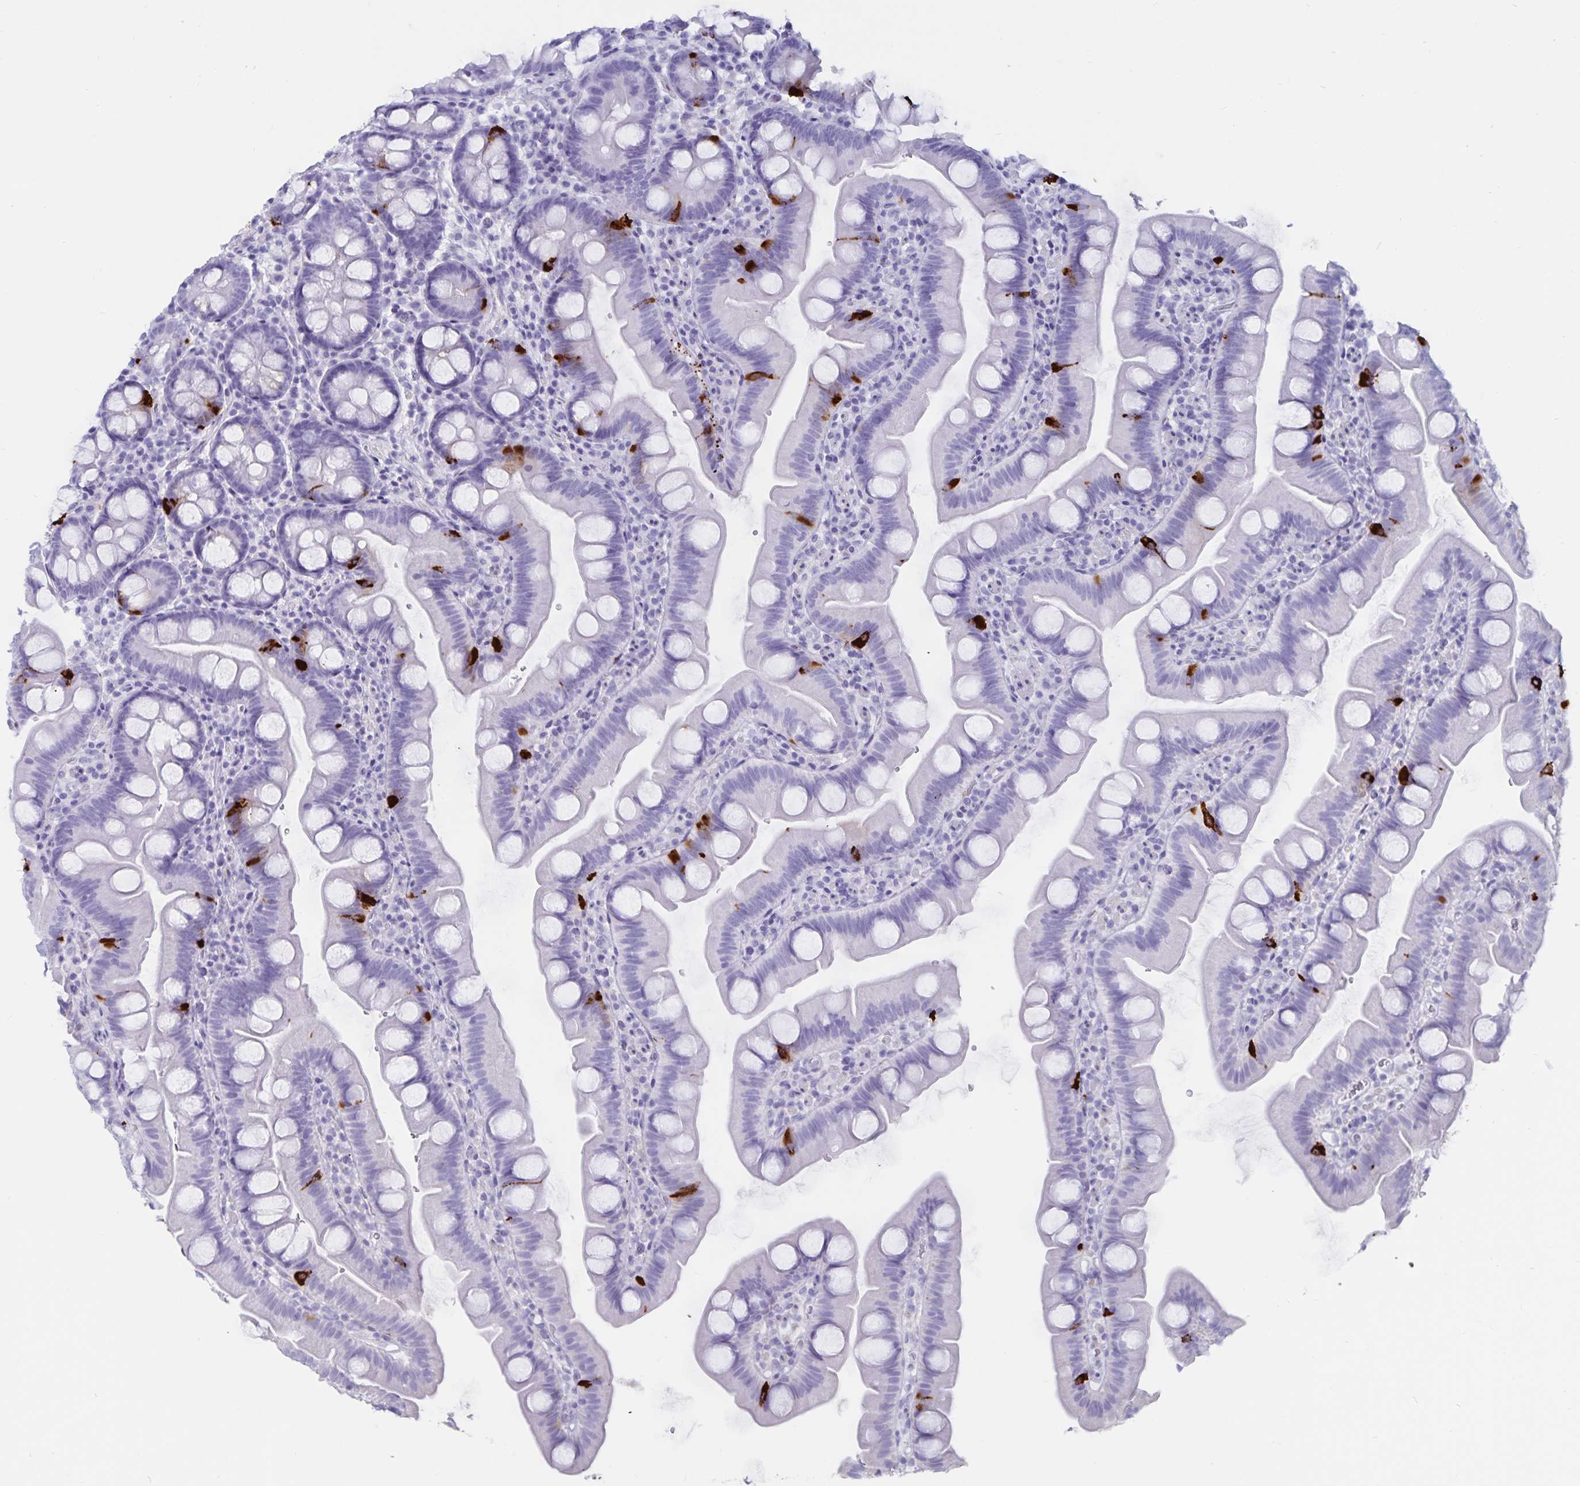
{"staining": {"intensity": "strong", "quantity": "<25%", "location": "cytoplasmic/membranous"}, "tissue": "small intestine", "cell_type": "Glandular cells", "image_type": "normal", "snomed": [{"axis": "morphology", "description": "Normal tissue, NOS"}, {"axis": "topography", "description": "Small intestine"}], "caption": "Immunohistochemical staining of unremarkable human small intestine demonstrates strong cytoplasmic/membranous protein expression in approximately <25% of glandular cells. Nuclei are stained in blue.", "gene": "GPR137", "patient": {"sex": "female", "age": 68}}